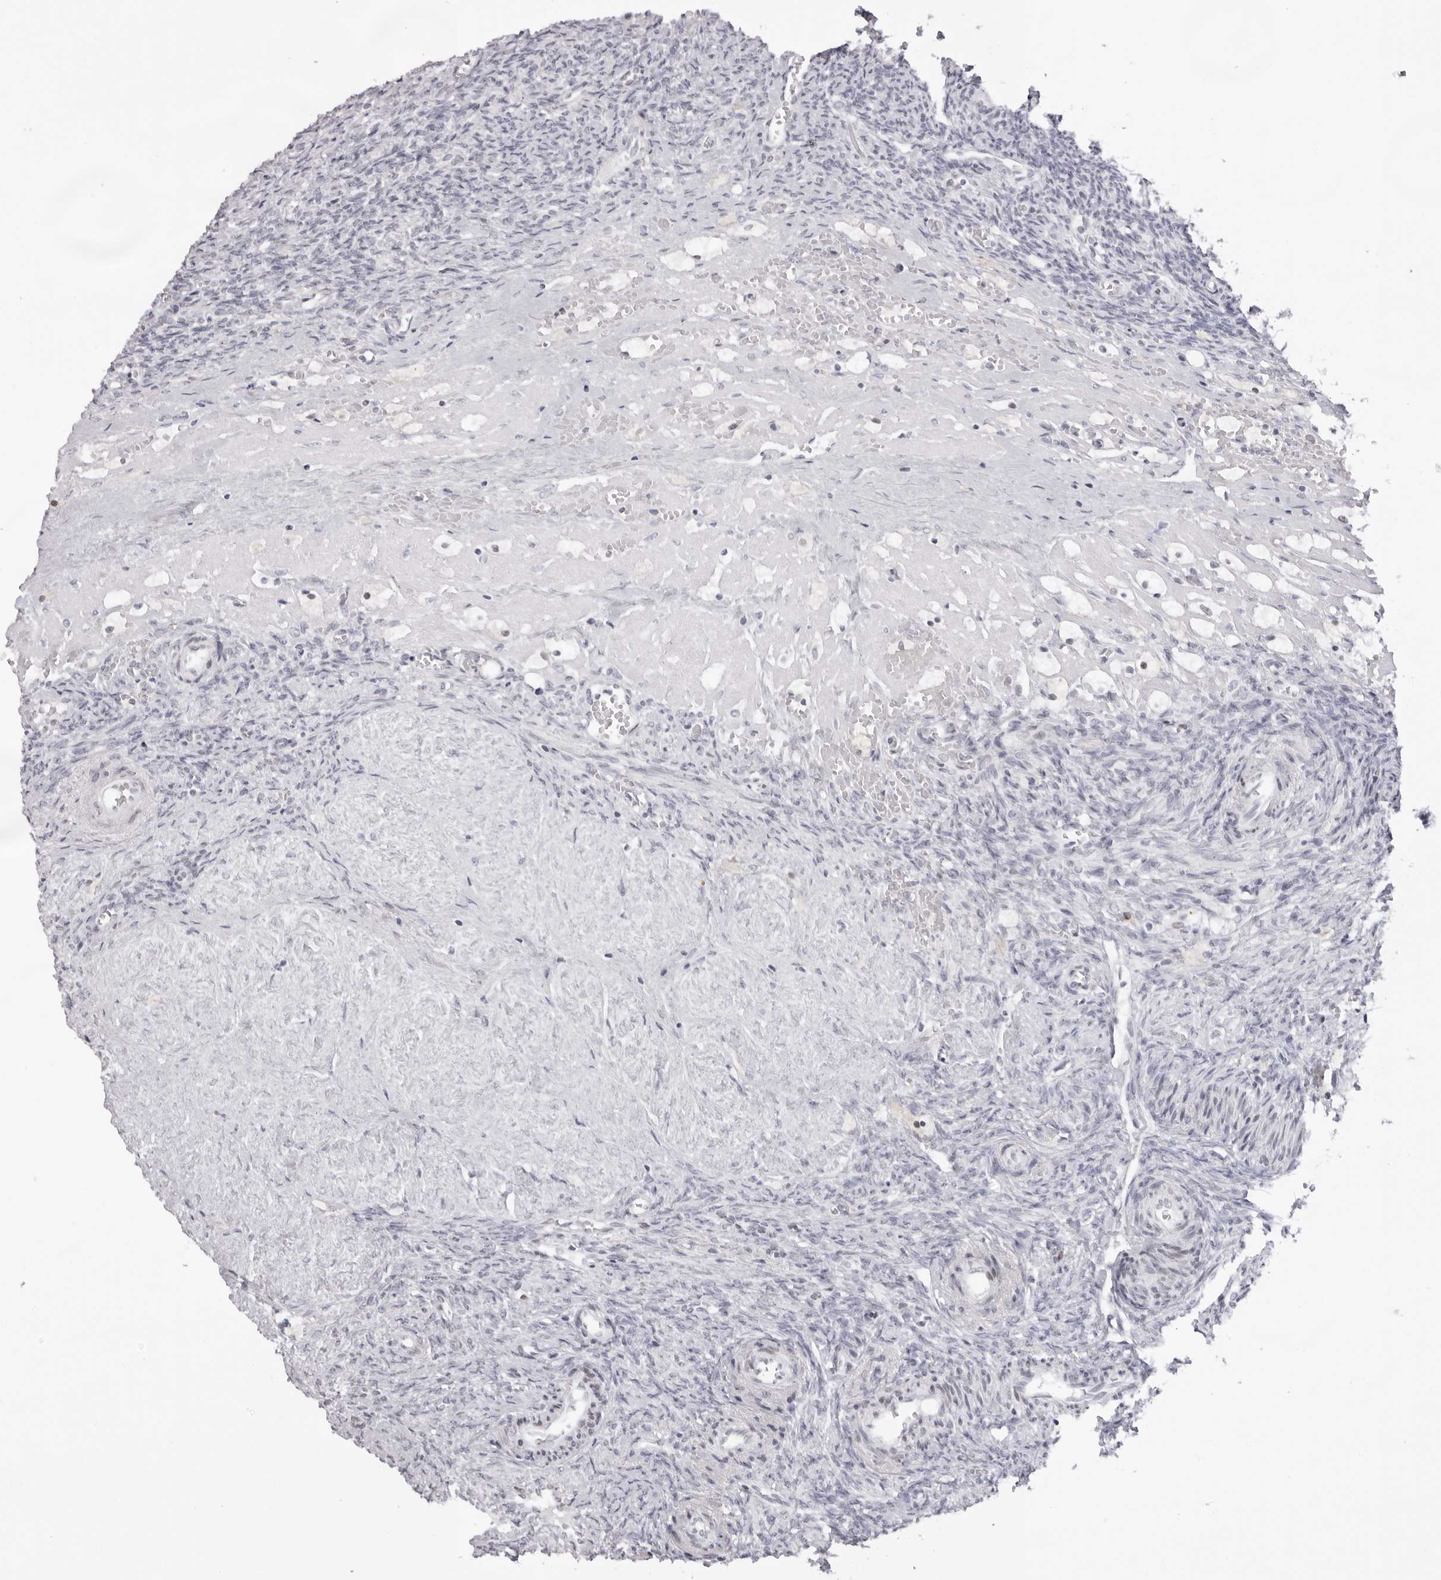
{"staining": {"intensity": "negative", "quantity": "none", "location": "none"}, "tissue": "ovary", "cell_type": "Follicle cells", "image_type": "normal", "snomed": [{"axis": "morphology", "description": "Normal tissue, NOS"}, {"axis": "topography", "description": "Ovary"}], "caption": "A high-resolution micrograph shows IHC staining of unremarkable ovary, which demonstrates no significant expression in follicle cells. (DAB (3,3'-diaminobenzidine) immunohistochemistry (IHC) with hematoxylin counter stain).", "gene": "MAFK", "patient": {"sex": "female", "age": 41}}